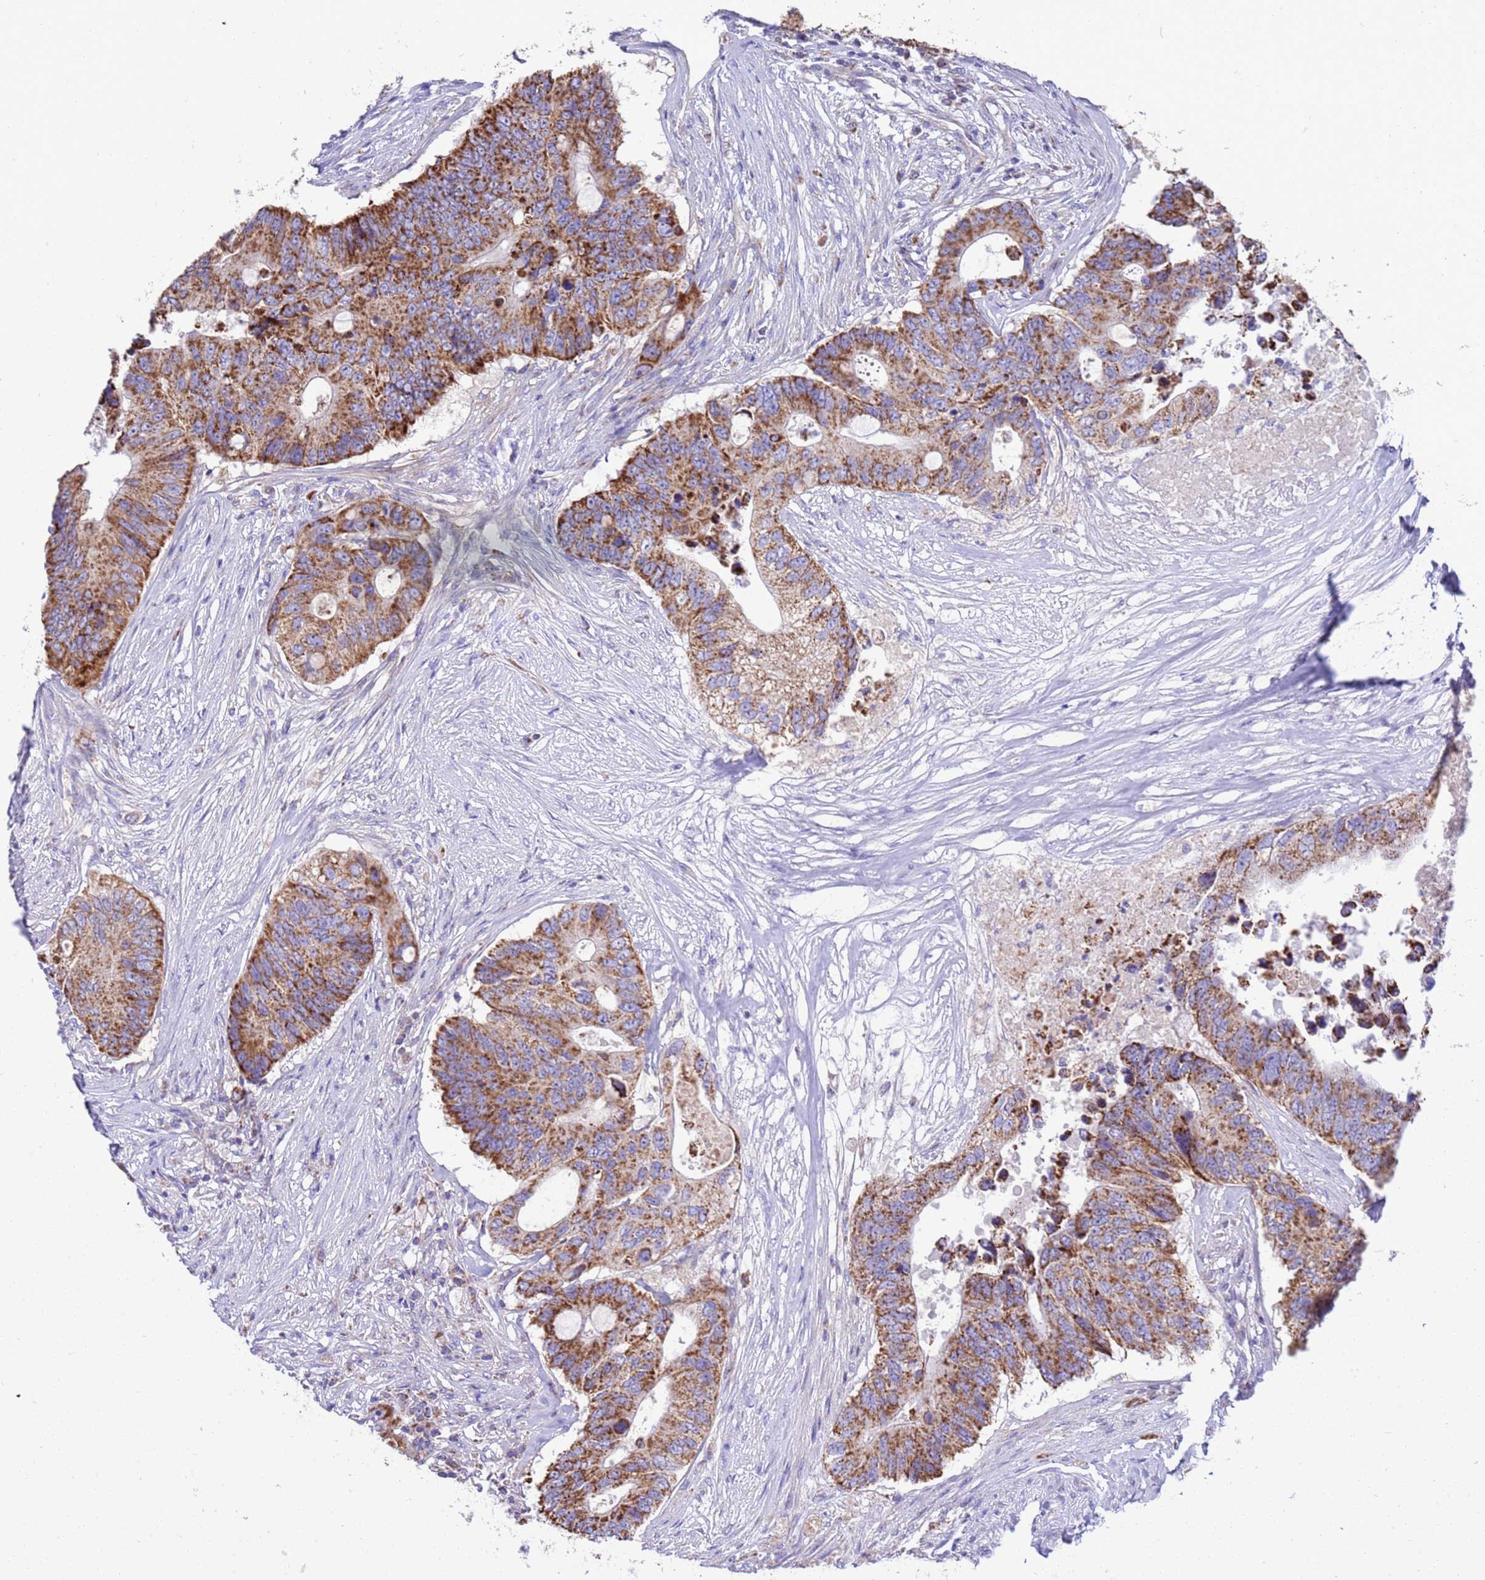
{"staining": {"intensity": "strong", "quantity": ">75%", "location": "cytoplasmic/membranous"}, "tissue": "colorectal cancer", "cell_type": "Tumor cells", "image_type": "cancer", "snomed": [{"axis": "morphology", "description": "Adenocarcinoma, NOS"}, {"axis": "topography", "description": "Colon"}], "caption": "A high-resolution photomicrograph shows immunohistochemistry staining of colorectal cancer (adenocarcinoma), which reveals strong cytoplasmic/membranous positivity in approximately >75% of tumor cells.", "gene": "RNF165", "patient": {"sex": "male", "age": 71}}